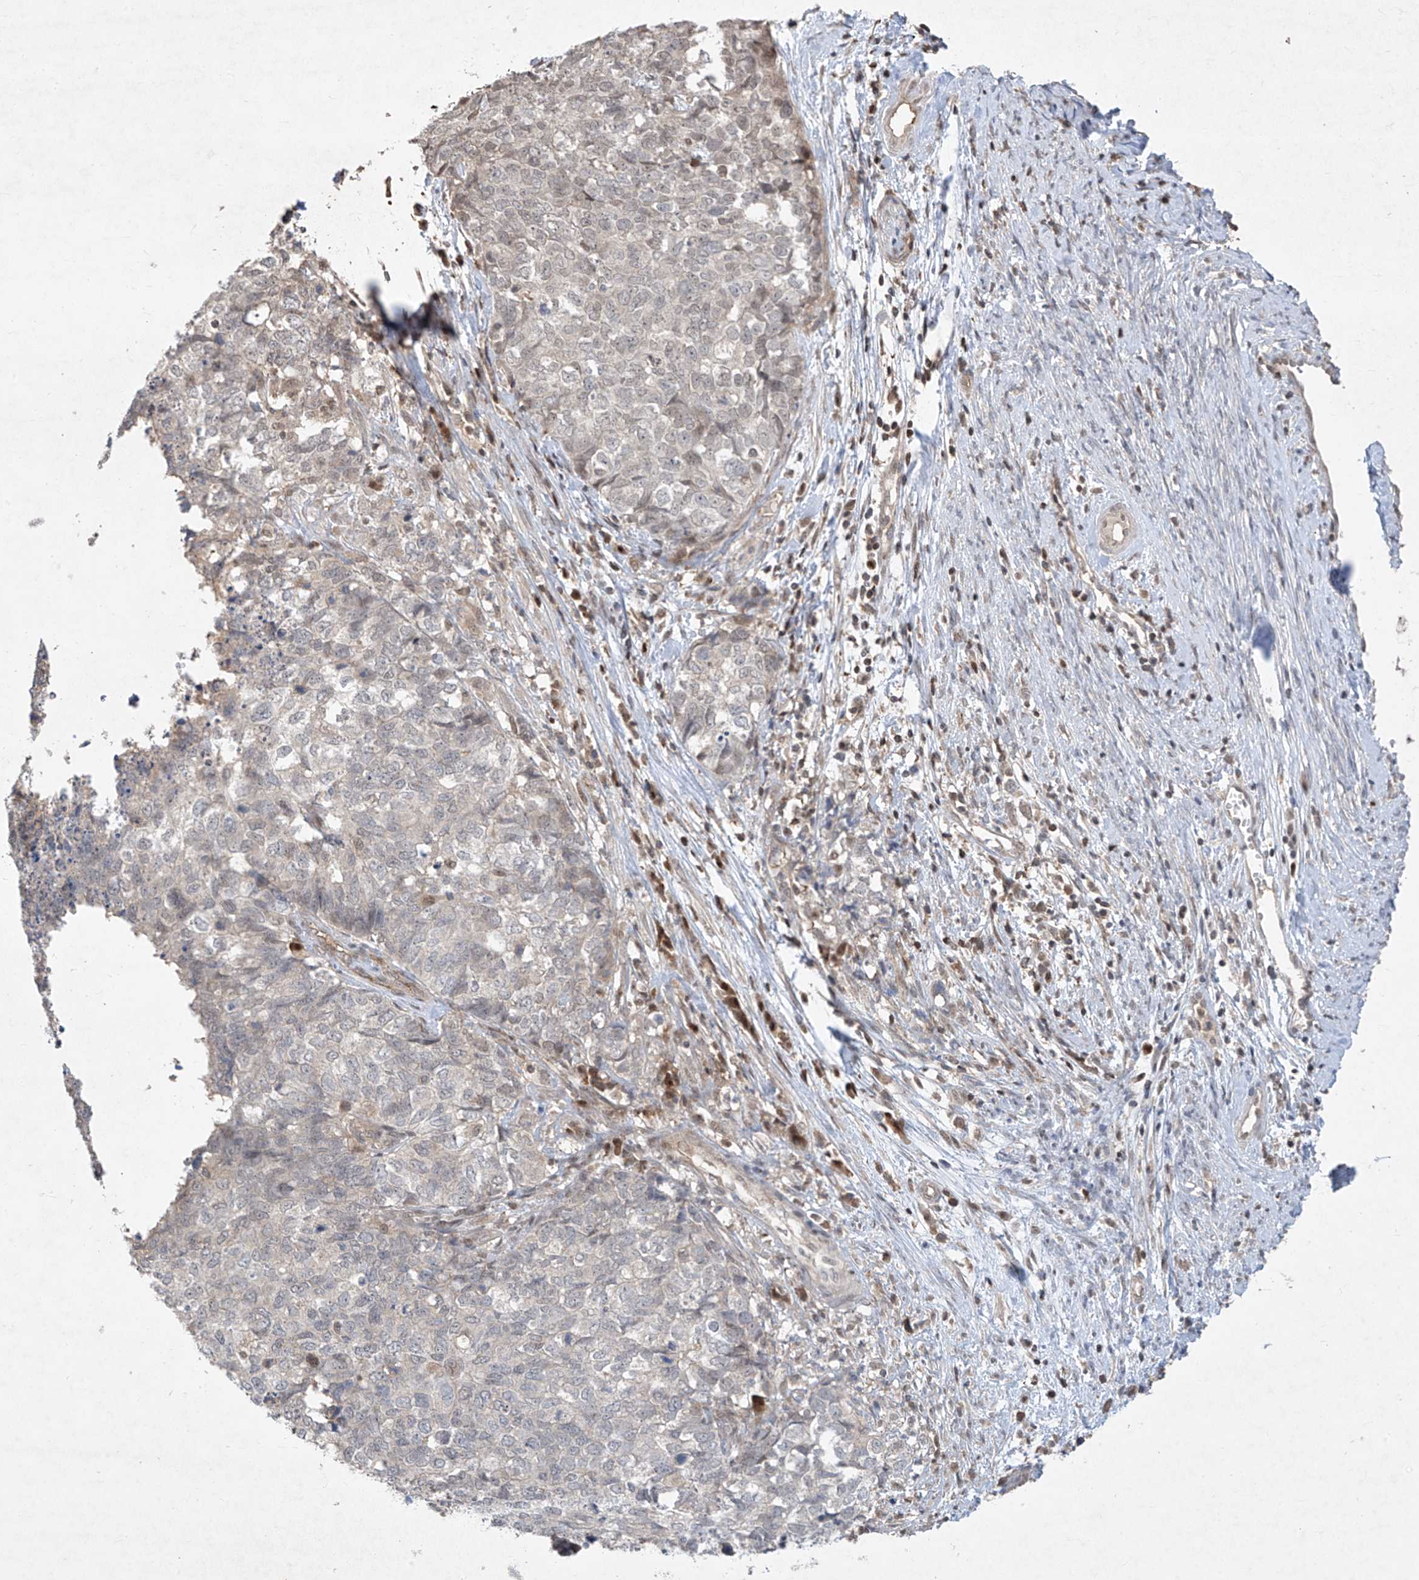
{"staining": {"intensity": "negative", "quantity": "none", "location": "none"}, "tissue": "cervical cancer", "cell_type": "Tumor cells", "image_type": "cancer", "snomed": [{"axis": "morphology", "description": "Squamous cell carcinoma, NOS"}, {"axis": "topography", "description": "Cervix"}], "caption": "IHC micrograph of squamous cell carcinoma (cervical) stained for a protein (brown), which shows no expression in tumor cells.", "gene": "ZNF358", "patient": {"sex": "female", "age": 63}}